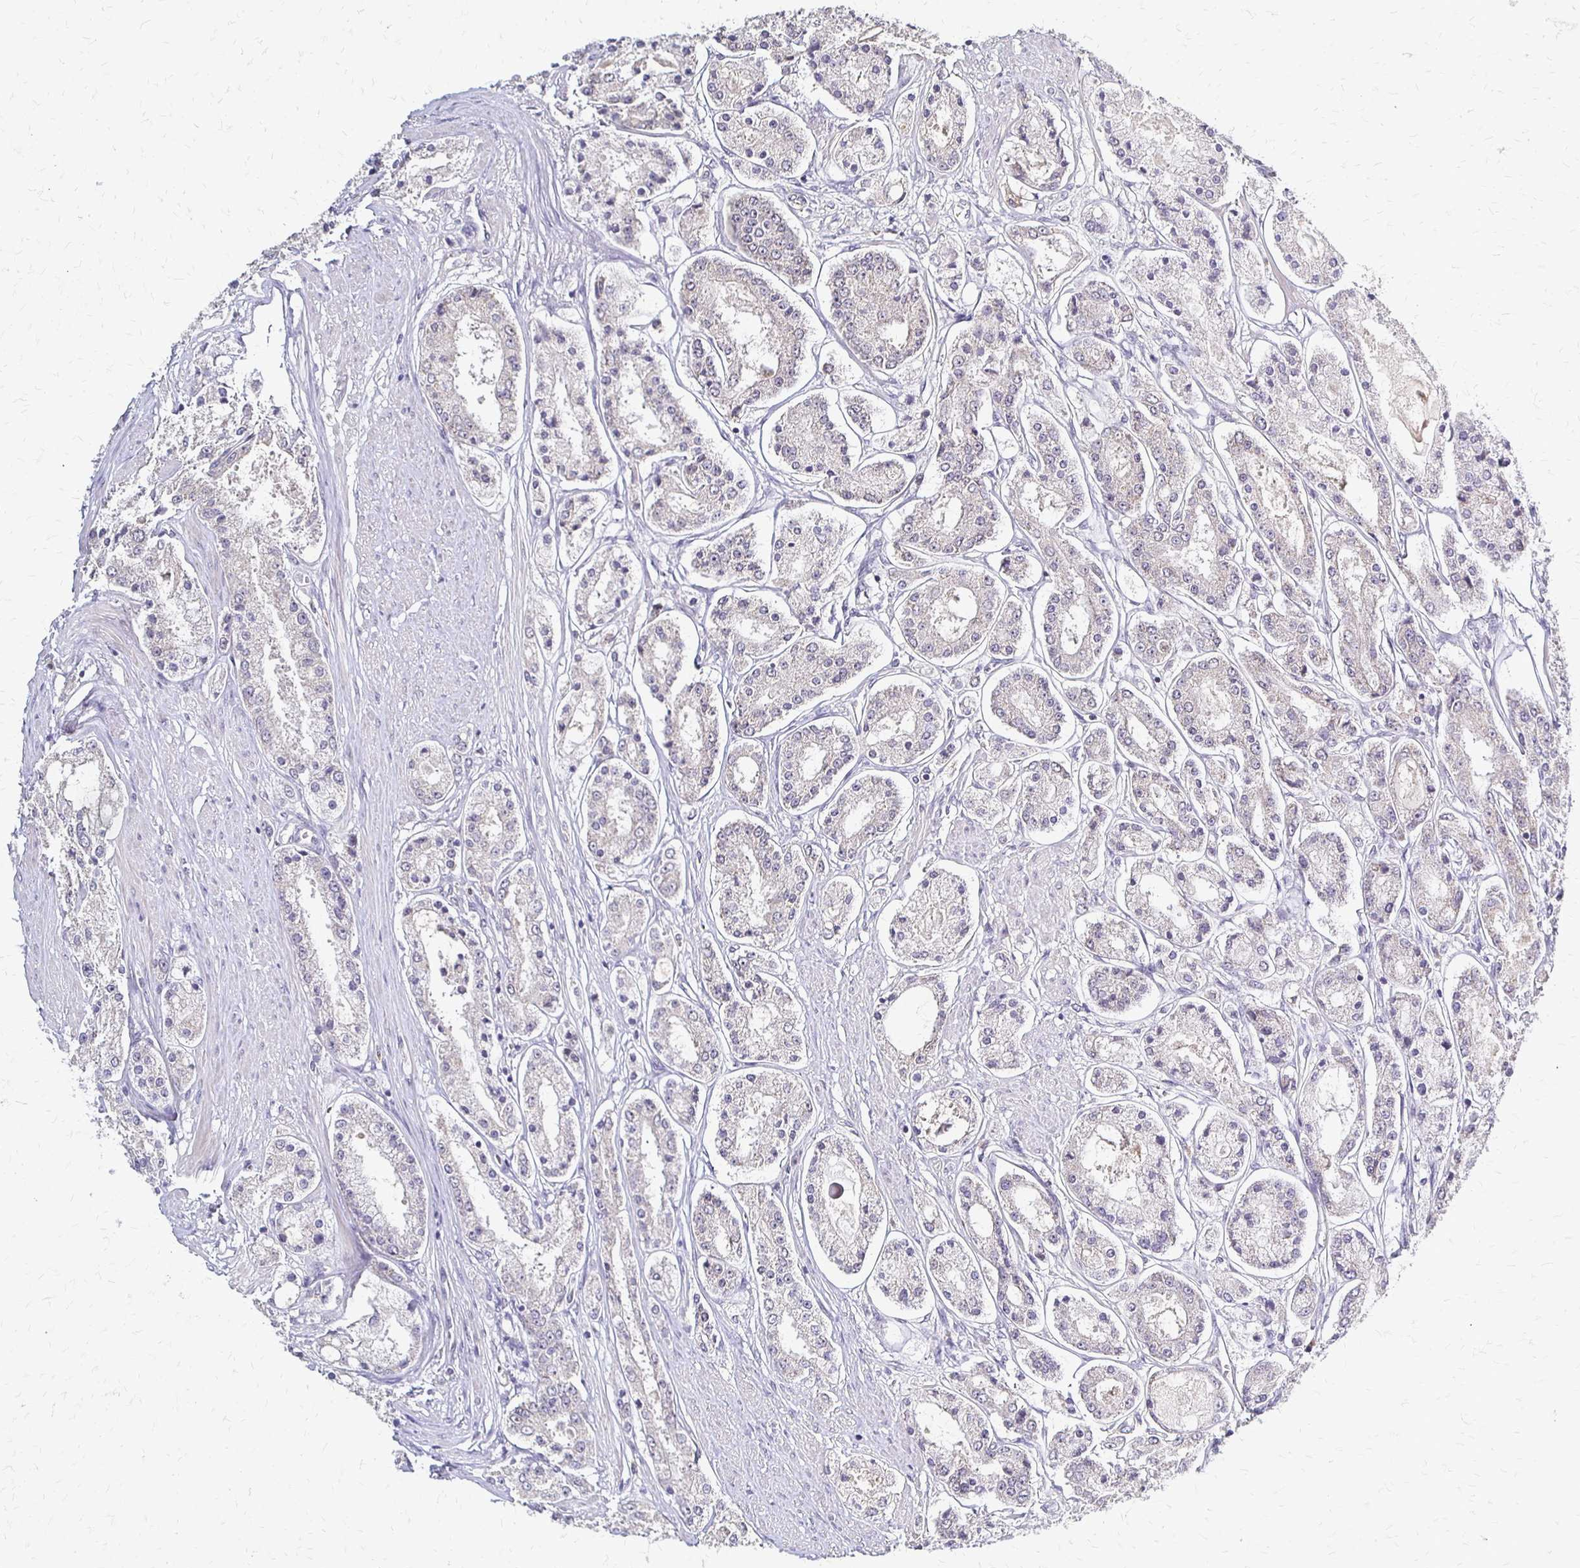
{"staining": {"intensity": "negative", "quantity": "none", "location": "none"}, "tissue": "prostate cancer", "cell_type": "Tumor cells", "image_type": "cancer", "snomed": [{"axis": "morphology", "description": "Adenocarcinoma, High grade"}, {"axis": "topography", "description": "Prostate"}], "caption": "Tumor cells show no significant protein expression in prostate high-grade adenocarcinoma. (DAB (3,3'-diaminobenzidine) immunohistochemistry with hematoxylin counter stain).", "gene": "SLC9A9", "patient": {"sex": "male", "age": 66}}